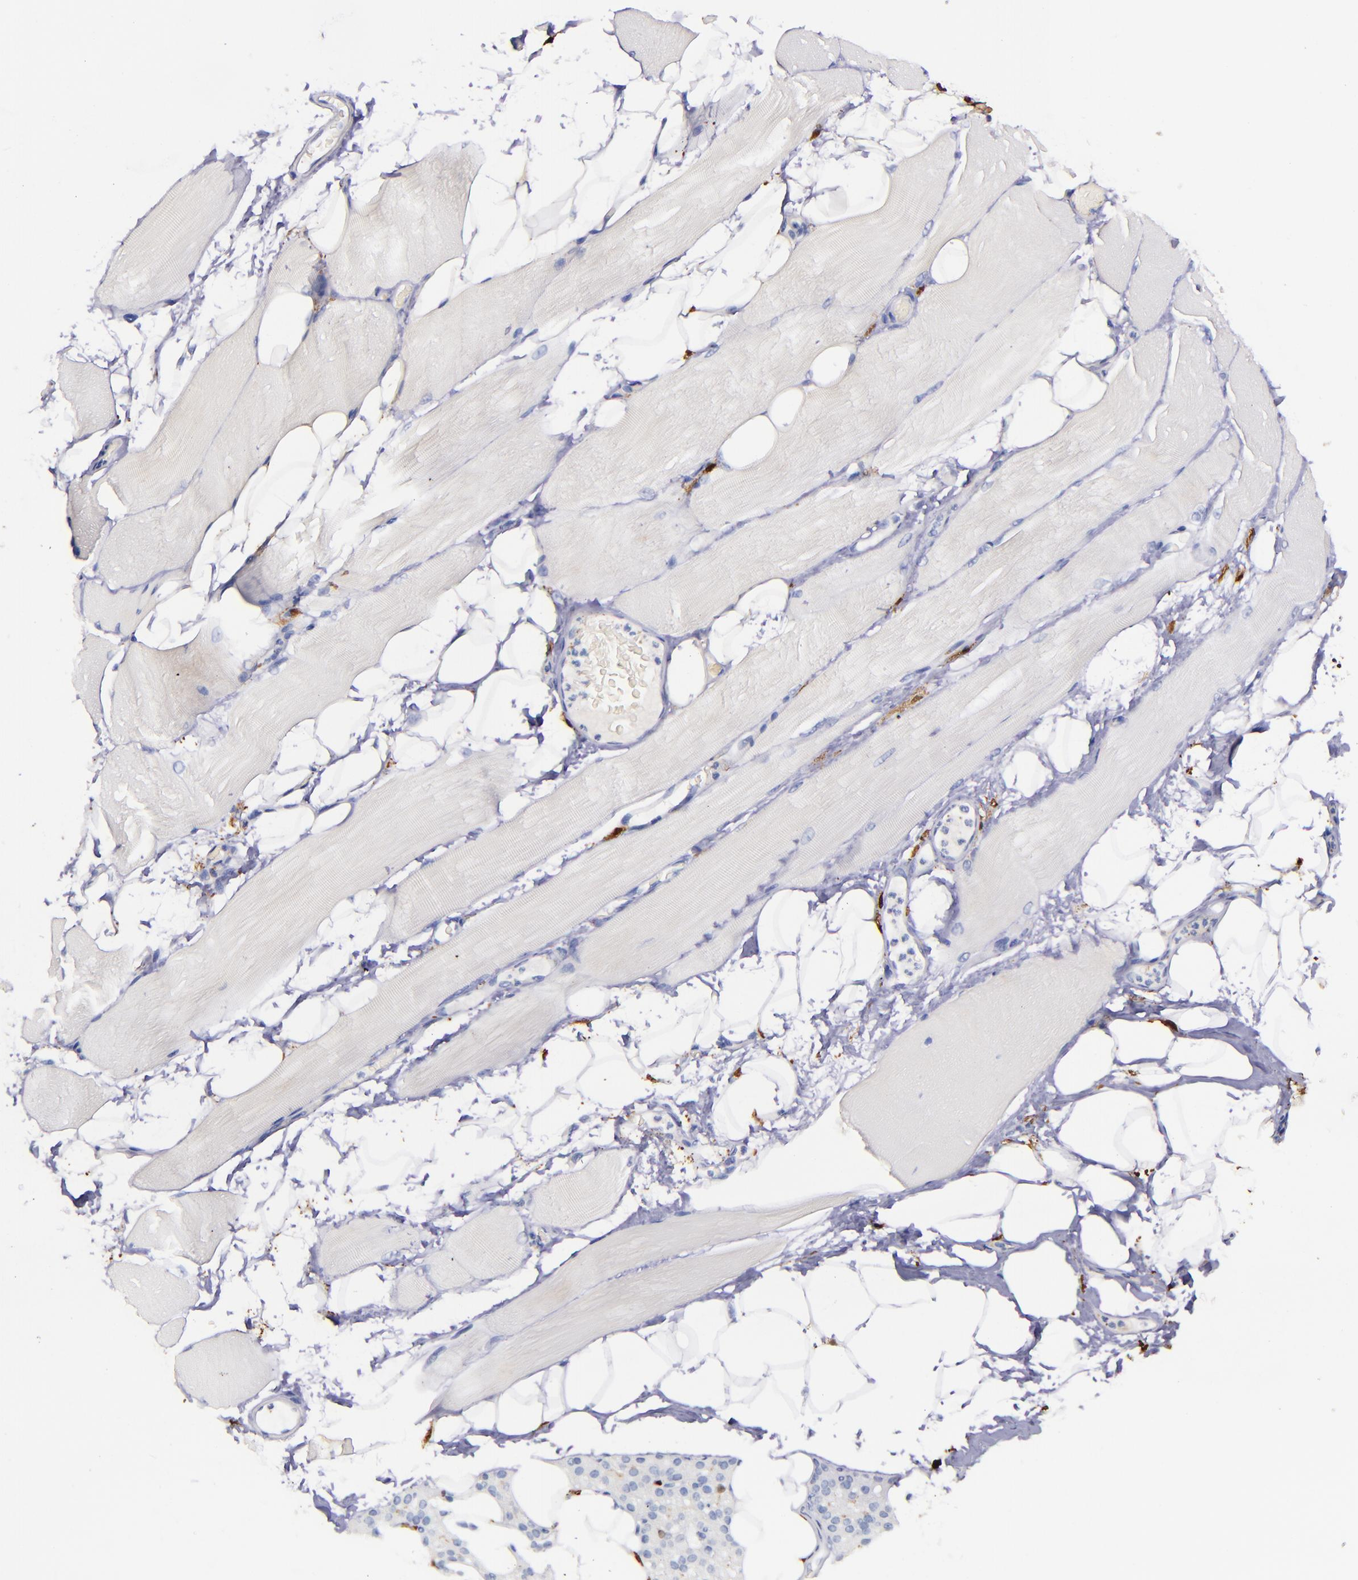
{"staining": {"intensity": "negative", "quantity": "none", "location": "none"}, "tissue": "skeletal muscle", "cell_type": "Myocytes", "image_type": "normal", "snomed": [{"axis": "morphology", "description": "Normal tissue, NOS"}, {"axis": "topography", "description": "Skeletal muscle"}, {"axis": "topography", "description": "Parathyroid gland"}], "caption": "Myocytes are negative for brown protein staining in normal skeletal muscle. (DAB immunohistochemistry (IHC) with hematoxylin counter stain).", "gene": "F13A1", "patient": {"sex": "female", "age": 37}}